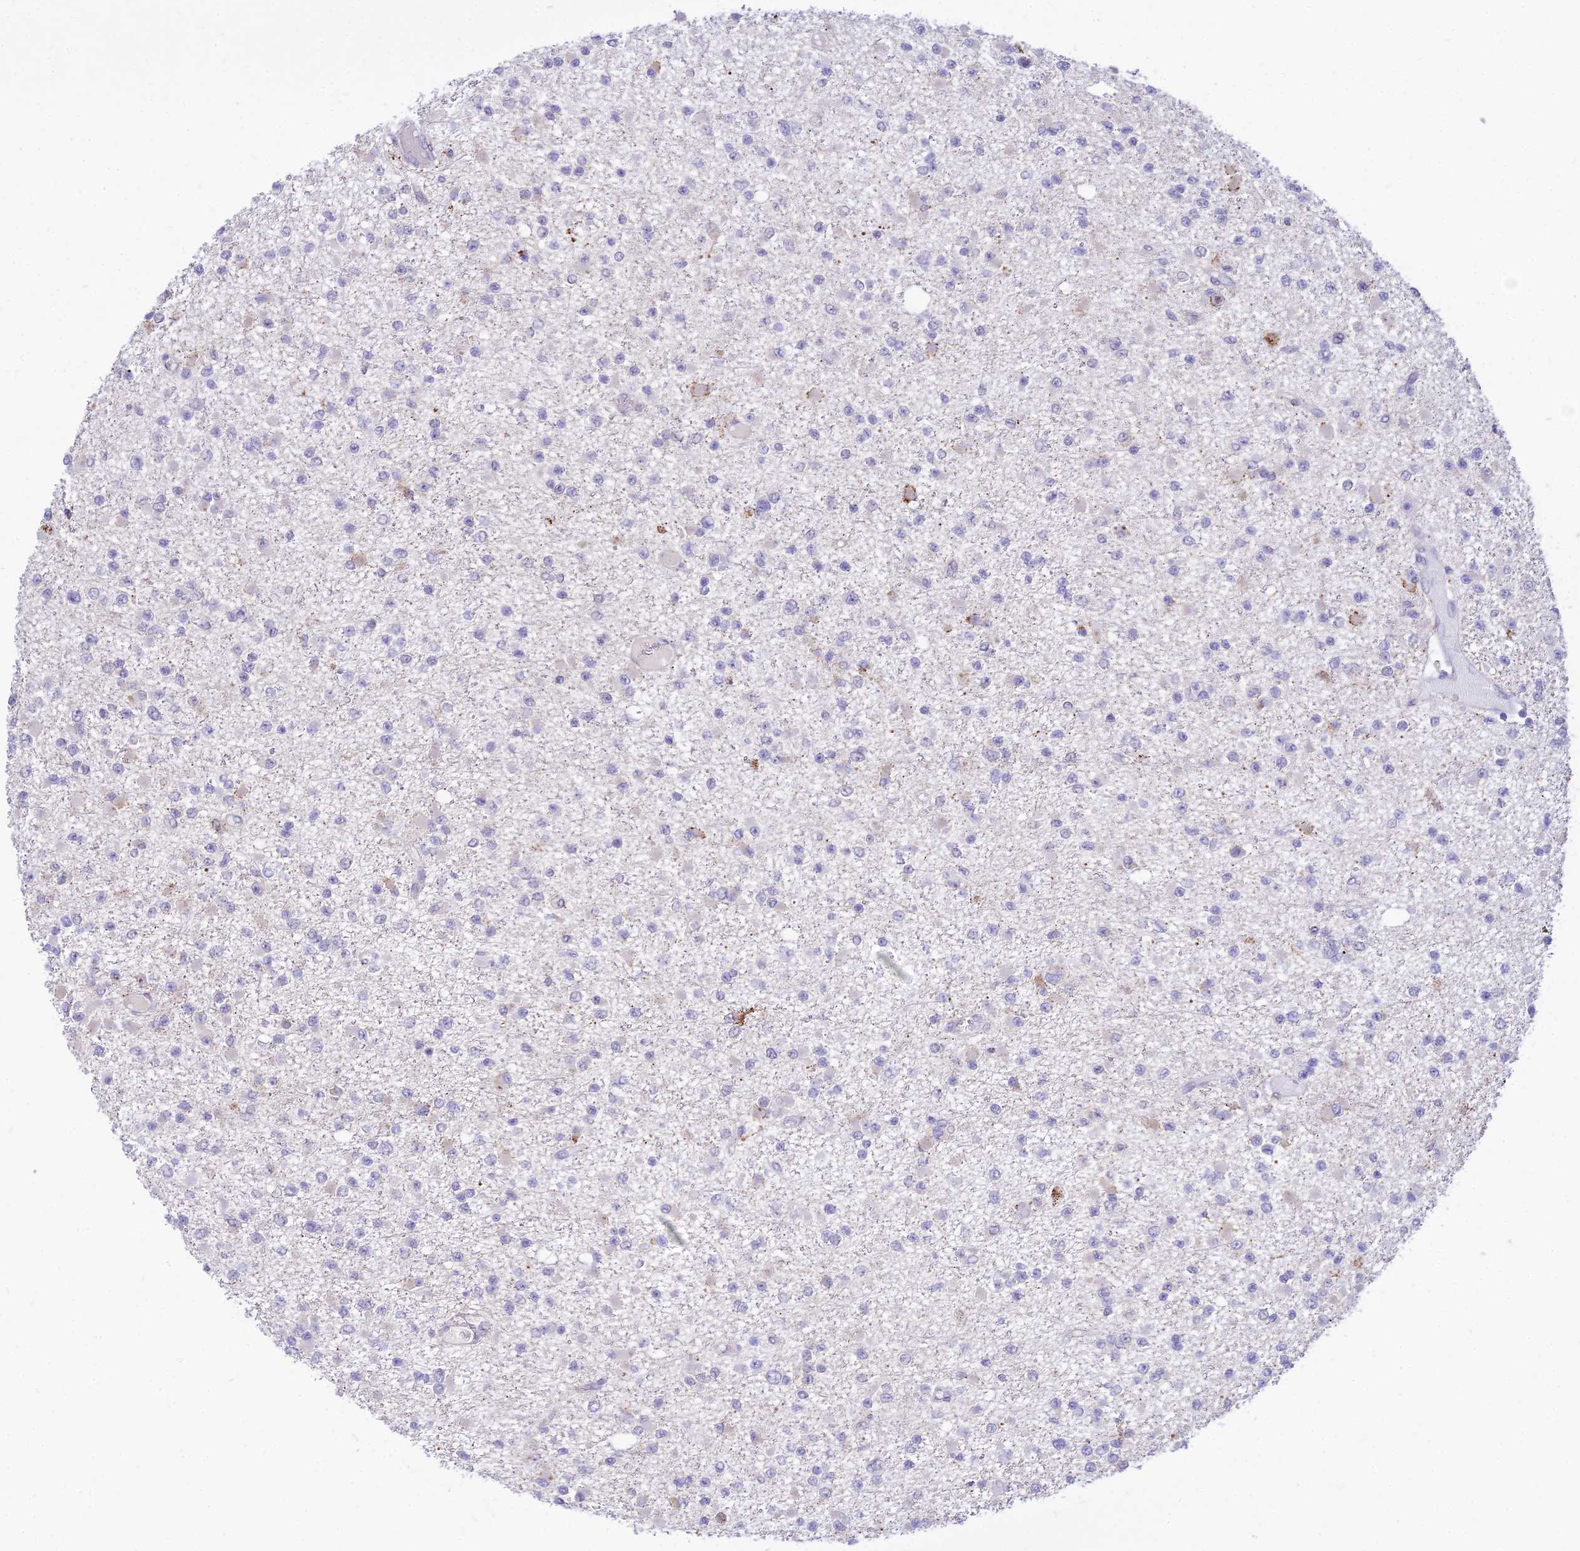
{"staining": {"intensity": "negative", "quantity": "none", "location": "none"}, "tissue": "glioma", "cell_type": "Tumor cells", "image_type": "cancer", "snomed": [{"axis": "morphology", "description": "Glioma, malignant, Low grade"}, {"axis": "topography", "description": "Brain"}], "caption": "Glioma stained for a protein using immunohistochemistry demonstrates no expression tumor cells.", "gene": "C6orf163", "patient": {"sex": "female", "age": 22}}